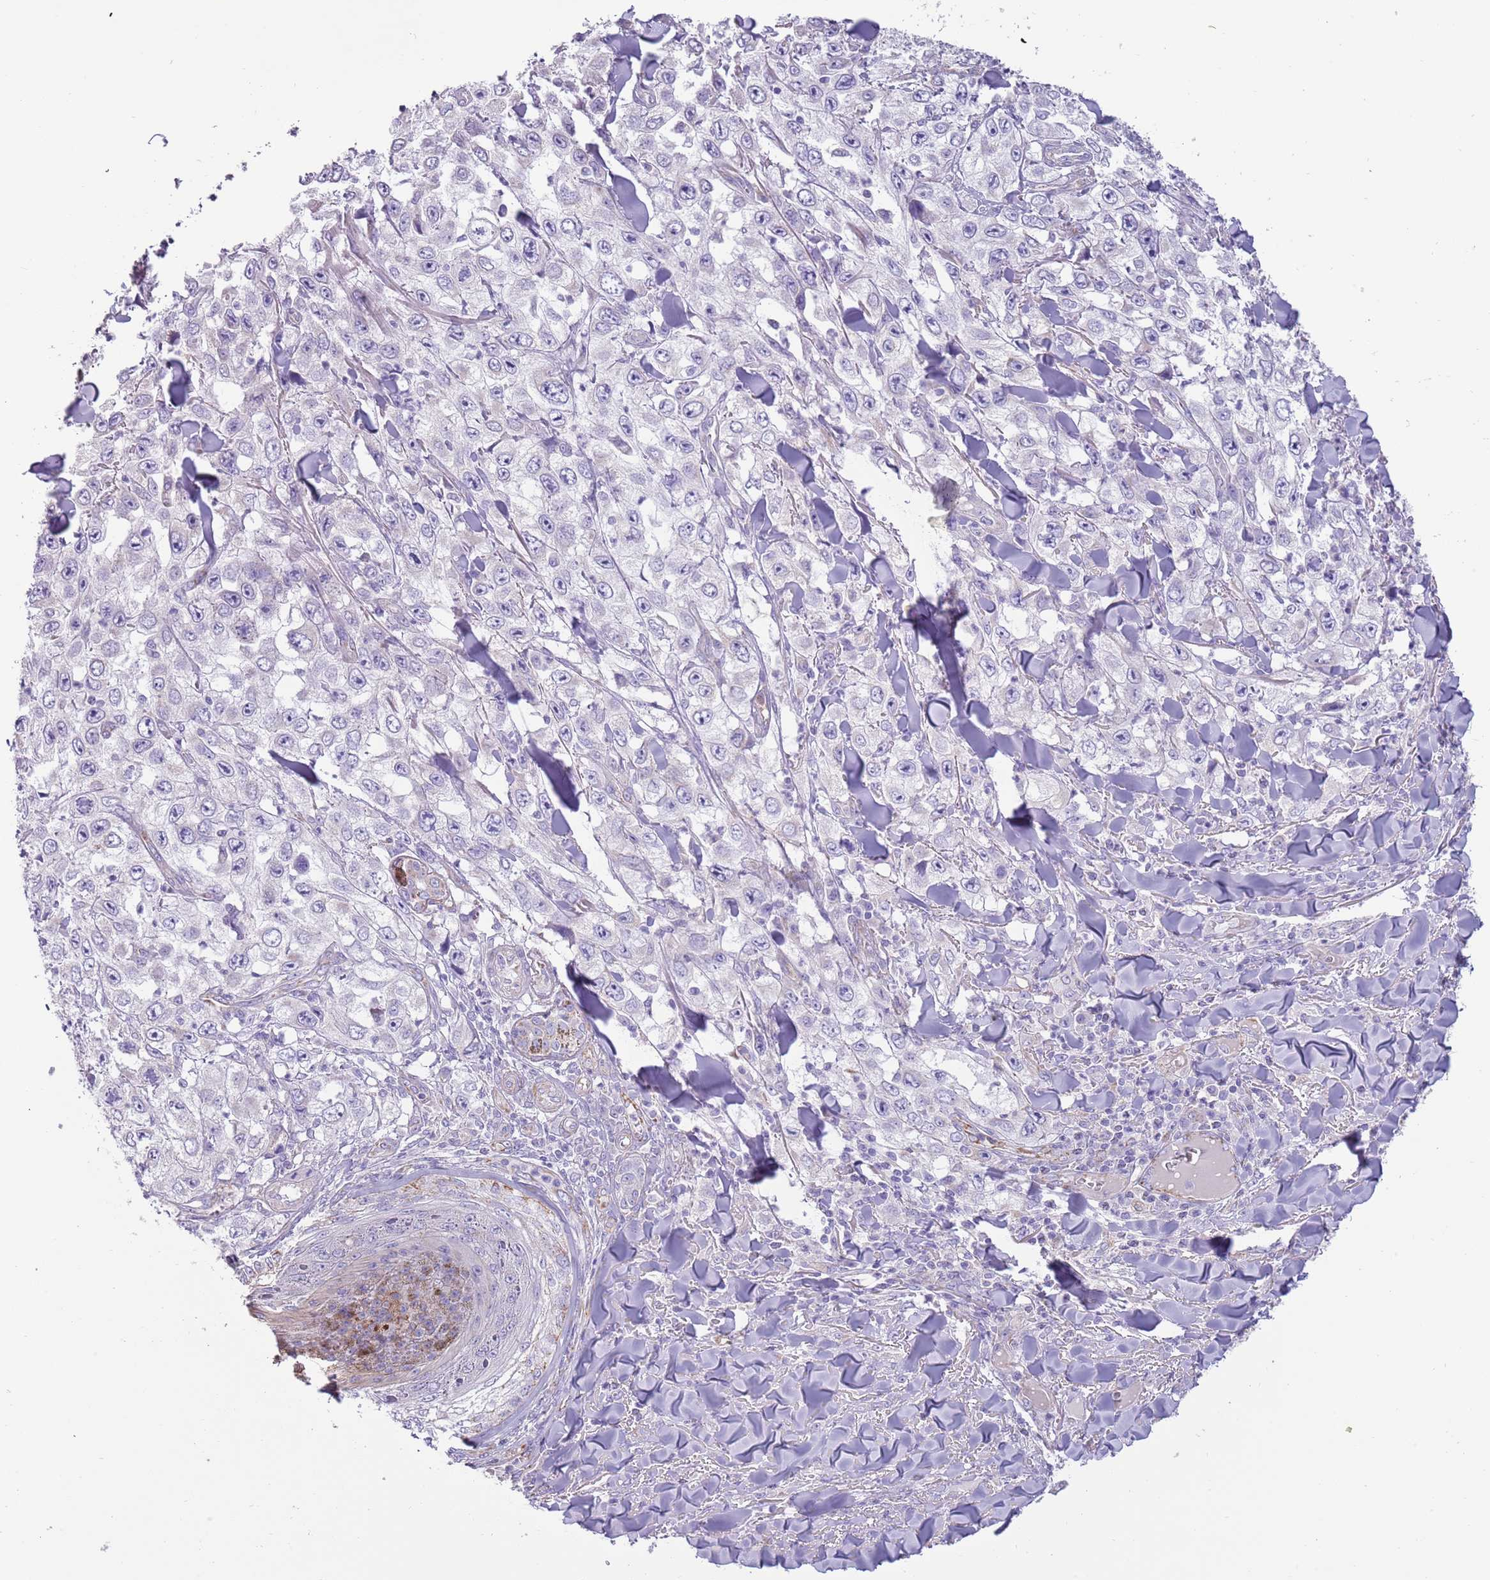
{"staining": {"intensity": "negative", "quantity": "none", "location": "none"}, "tissue": "skin cancer", "cell_type": "Tumor cells", "image_type": "cancer", "snomed": [{"axis": "morphology", "description": "Squamous cell carcinoma, NOS"}, {"axis": "topography", "description": "Skin"}], "caption": "Immunohistochemistry (IHC) image of neoplastic tissue: skin cancer (squamous cell carcinoma) stained with DAB (3,3'-diaminobenzidine) shows no significant protein staining in tumor cells. (DAB IHC visualized using brightfield microscopy, high magnification).", "gene": "RNF222", "patient": {"sex": "male", "age": 82}}